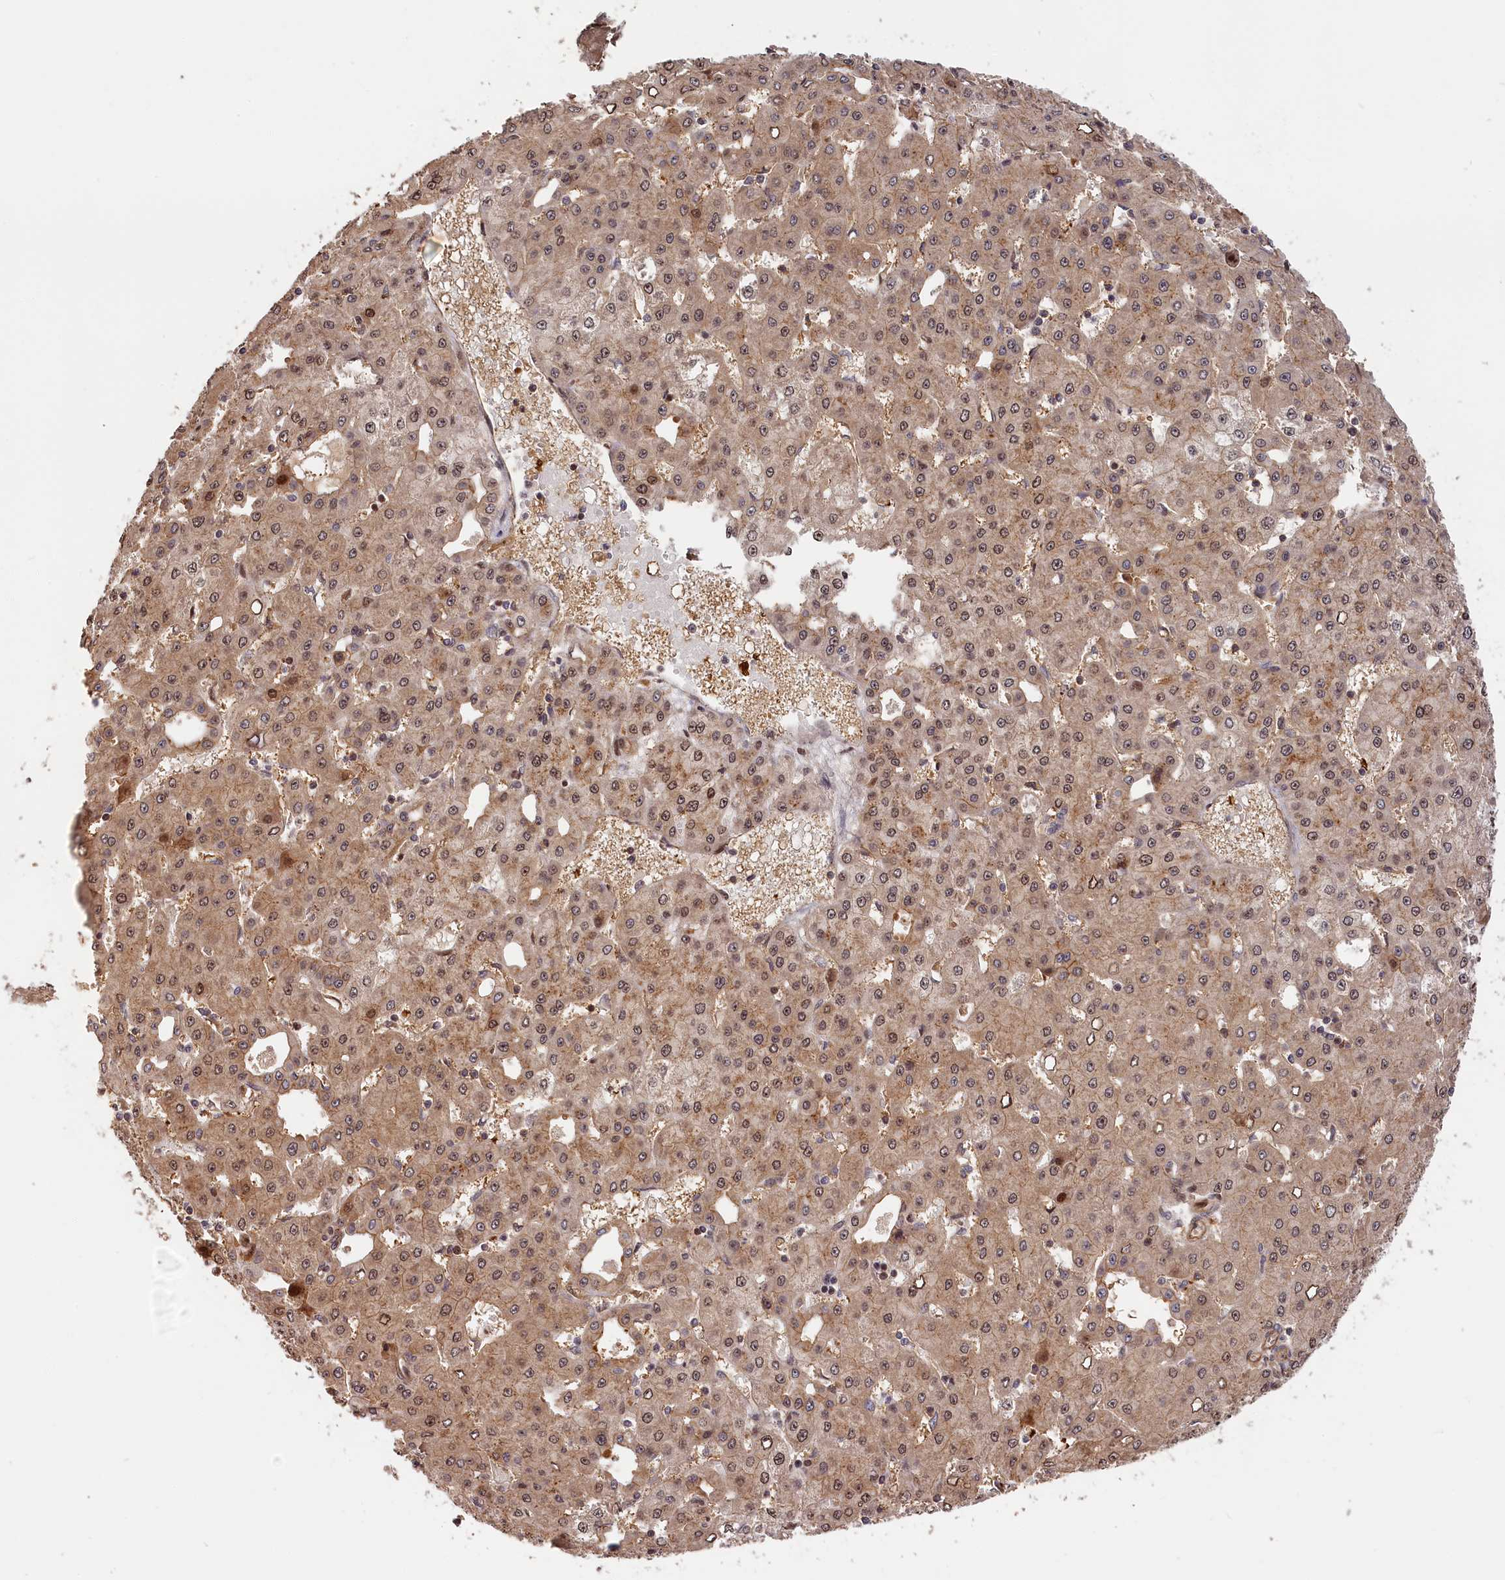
{"staining": {"intensity": "weak", "quantity": ">75%", "location": "cytoplasmic/membranous,nuclear"}, "tissue": "liver cancer", "cell_type": "Tumor cells", "image_type": "cancer", "snomed": [{"axis": "morphology", "description": "Carcinoma, Hepatocellular, NOS"}, {"axis": "topography", "description": "Liver"}], "caption": "Brown immunohistochemical staining in hepatocellular carcinoma (liver) demonstrates weak cytoplasmic/membranous and nuclear positivity in about >75% of tumor cells. Using DAB (3,3'-diaminobenzidine) (brown) and hematoxylin (blue) stains, captured at high magnification using brightfield microscopy.", "gene": "CEP44", "patient": {"sex": "male", "age": 47}}